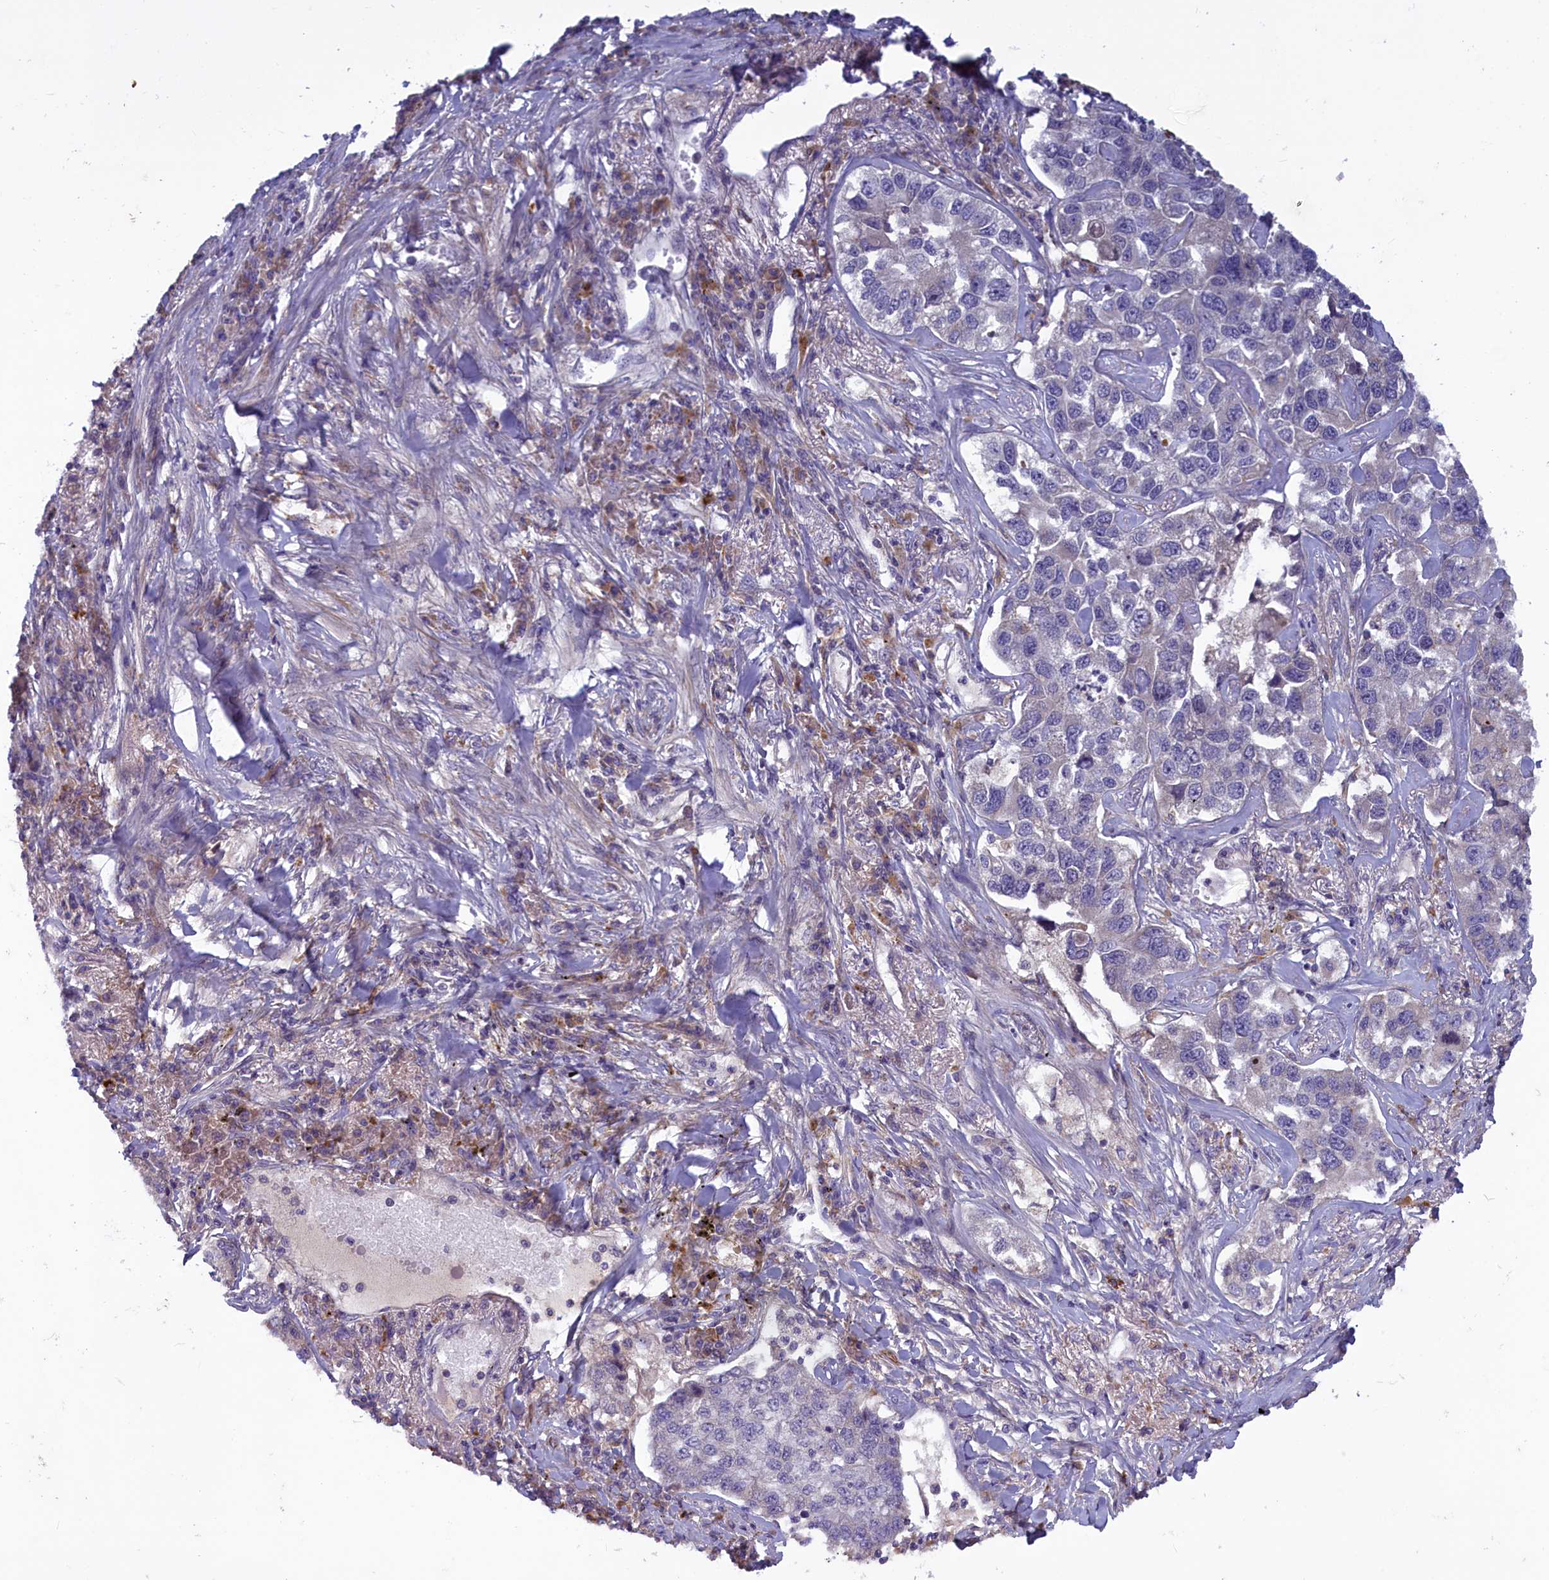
{"staining": {"intensity": "negative", "quantity": "none", "location": "none"}, "tissue": "lung cancer", "cell_type": "Tumor cells", "image_type": "cancer", "snomed": [{"axis": "morphology", "description": "Adenocarcinoma, NOS"}, {"axis": "topography", "description": "Lung"}], "caption": "Immunohistochemical staining of human adenocarcinoma (lung) shows no significant positivity in tumor cells. (DAB immunohistochemistry visualized using brightfield microscopy, high magnification).", "gene": "NUBP1", "patient": {"sex": "male", "age": 49}}